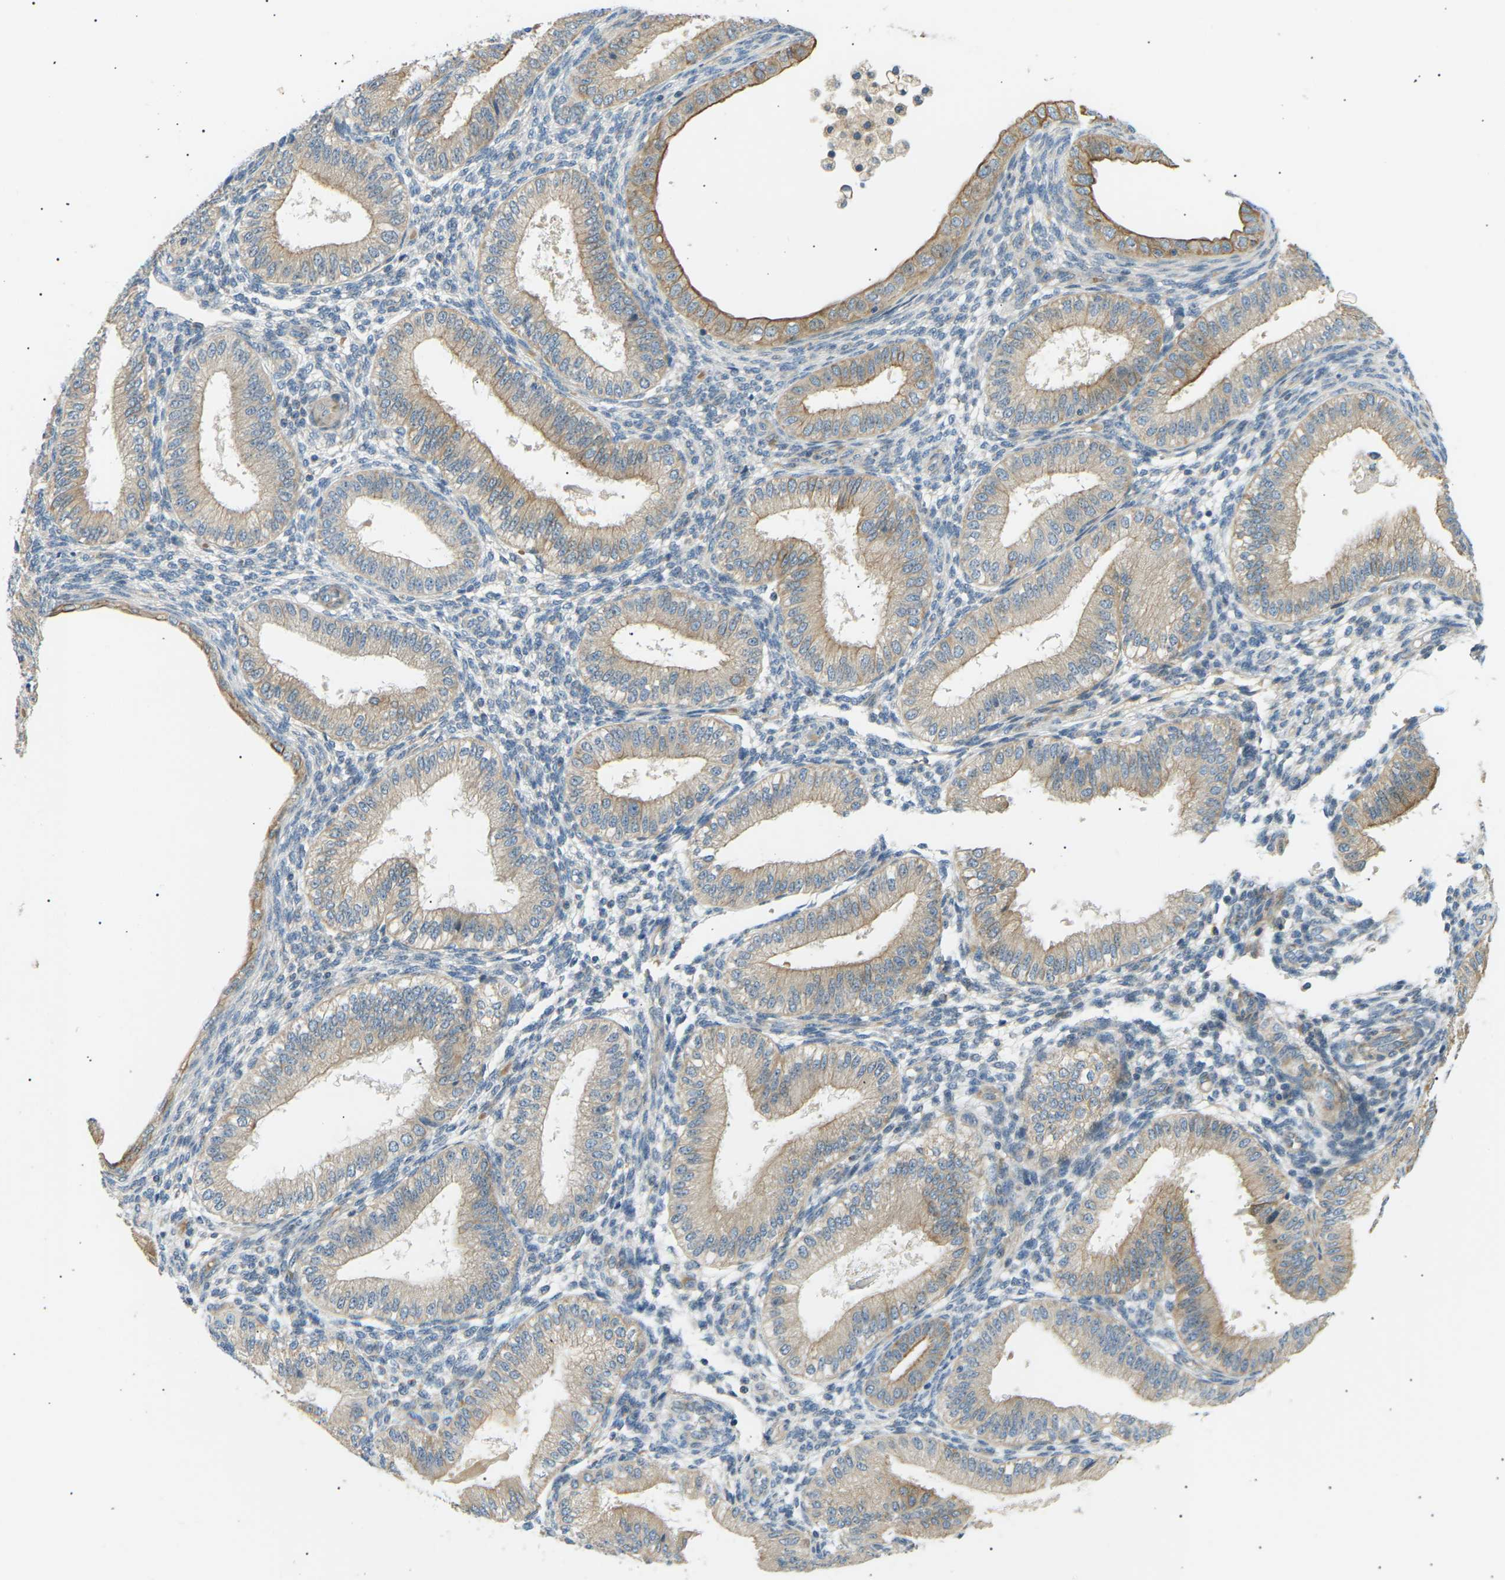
{"staining": {"intensity": "negative", "quantity": "none", "location": "none"}, "tissue": "endometrium", "cell_type": "Cells in endometrial stroma", "image_type": "normal", "snomed": [{"axis": "morphology", "description": "Normal tissue, NOS"}, {"axis": "topography", "description": "Endometrium"}], "caption": "Immunohistochemistry (IHC) histopathology image of normal endometrium stained for a protein (brown), which reveals no staining in cells in endometrial stroma.", "gene": "TBC1D8", "patient": {"sex": "female", "age": 39}}